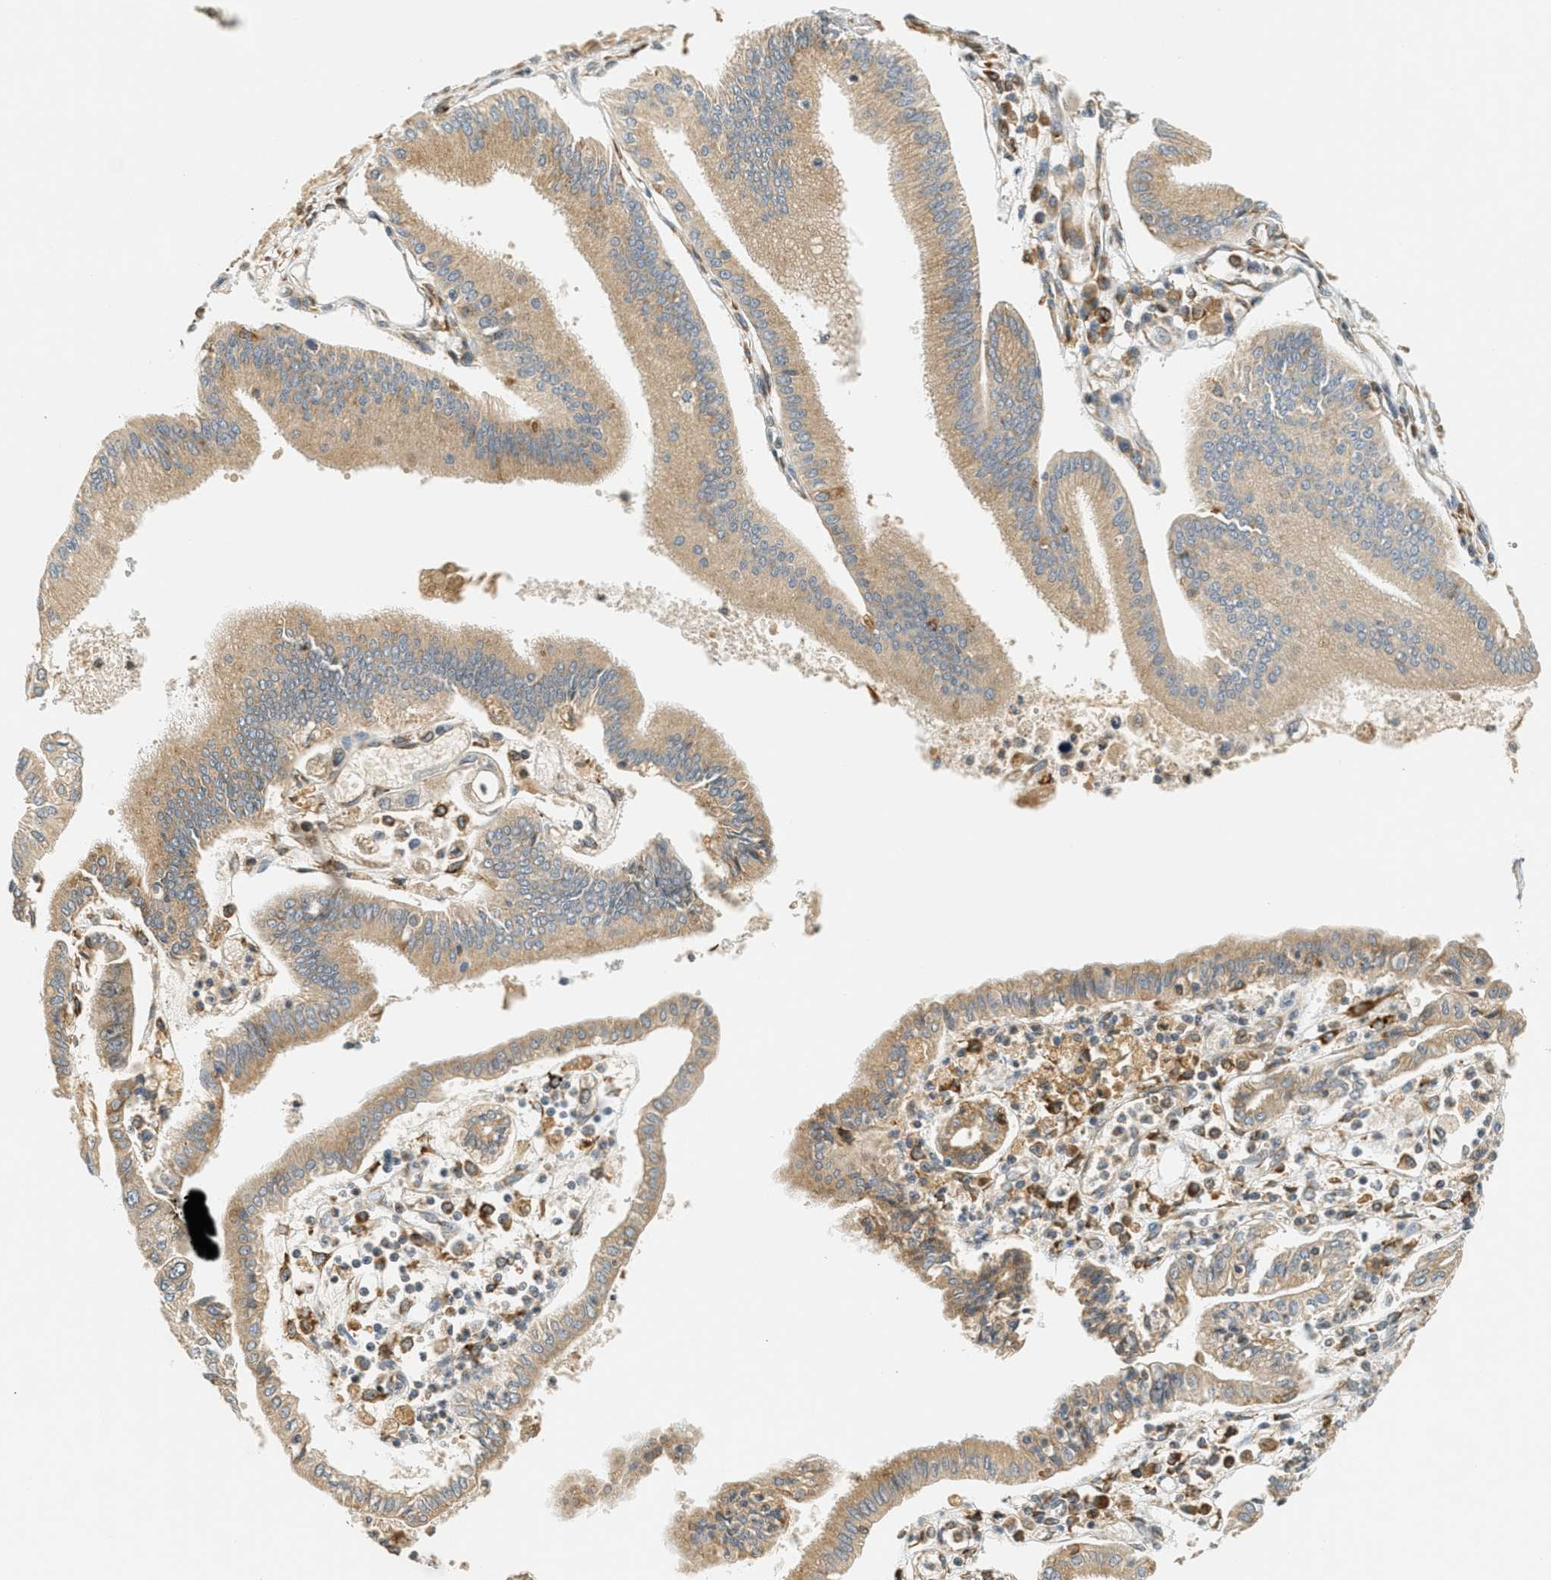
{"staining": {"intensity": "weak", "quantity": ">75%", "location": "cytoplasmic/membranous"}, "tissue": "pancreatic cancer", "cell_type": "Tumor cells", "image_type": "cancer", "snomed": [{"axis": "morphology", "description": "Adenocarcinoma, NOS"}, {"axis": "topography", "description": "Pancreas"}], "caption": "DAB immunohistochemical staining of human pancreatic adenocarcinoma exhibits weak cytoplasmic/membranous protein staining in approximately >75% of tumor cells.", "gene": "PDK1", "patient": {"sex": "male", "age": 56}}